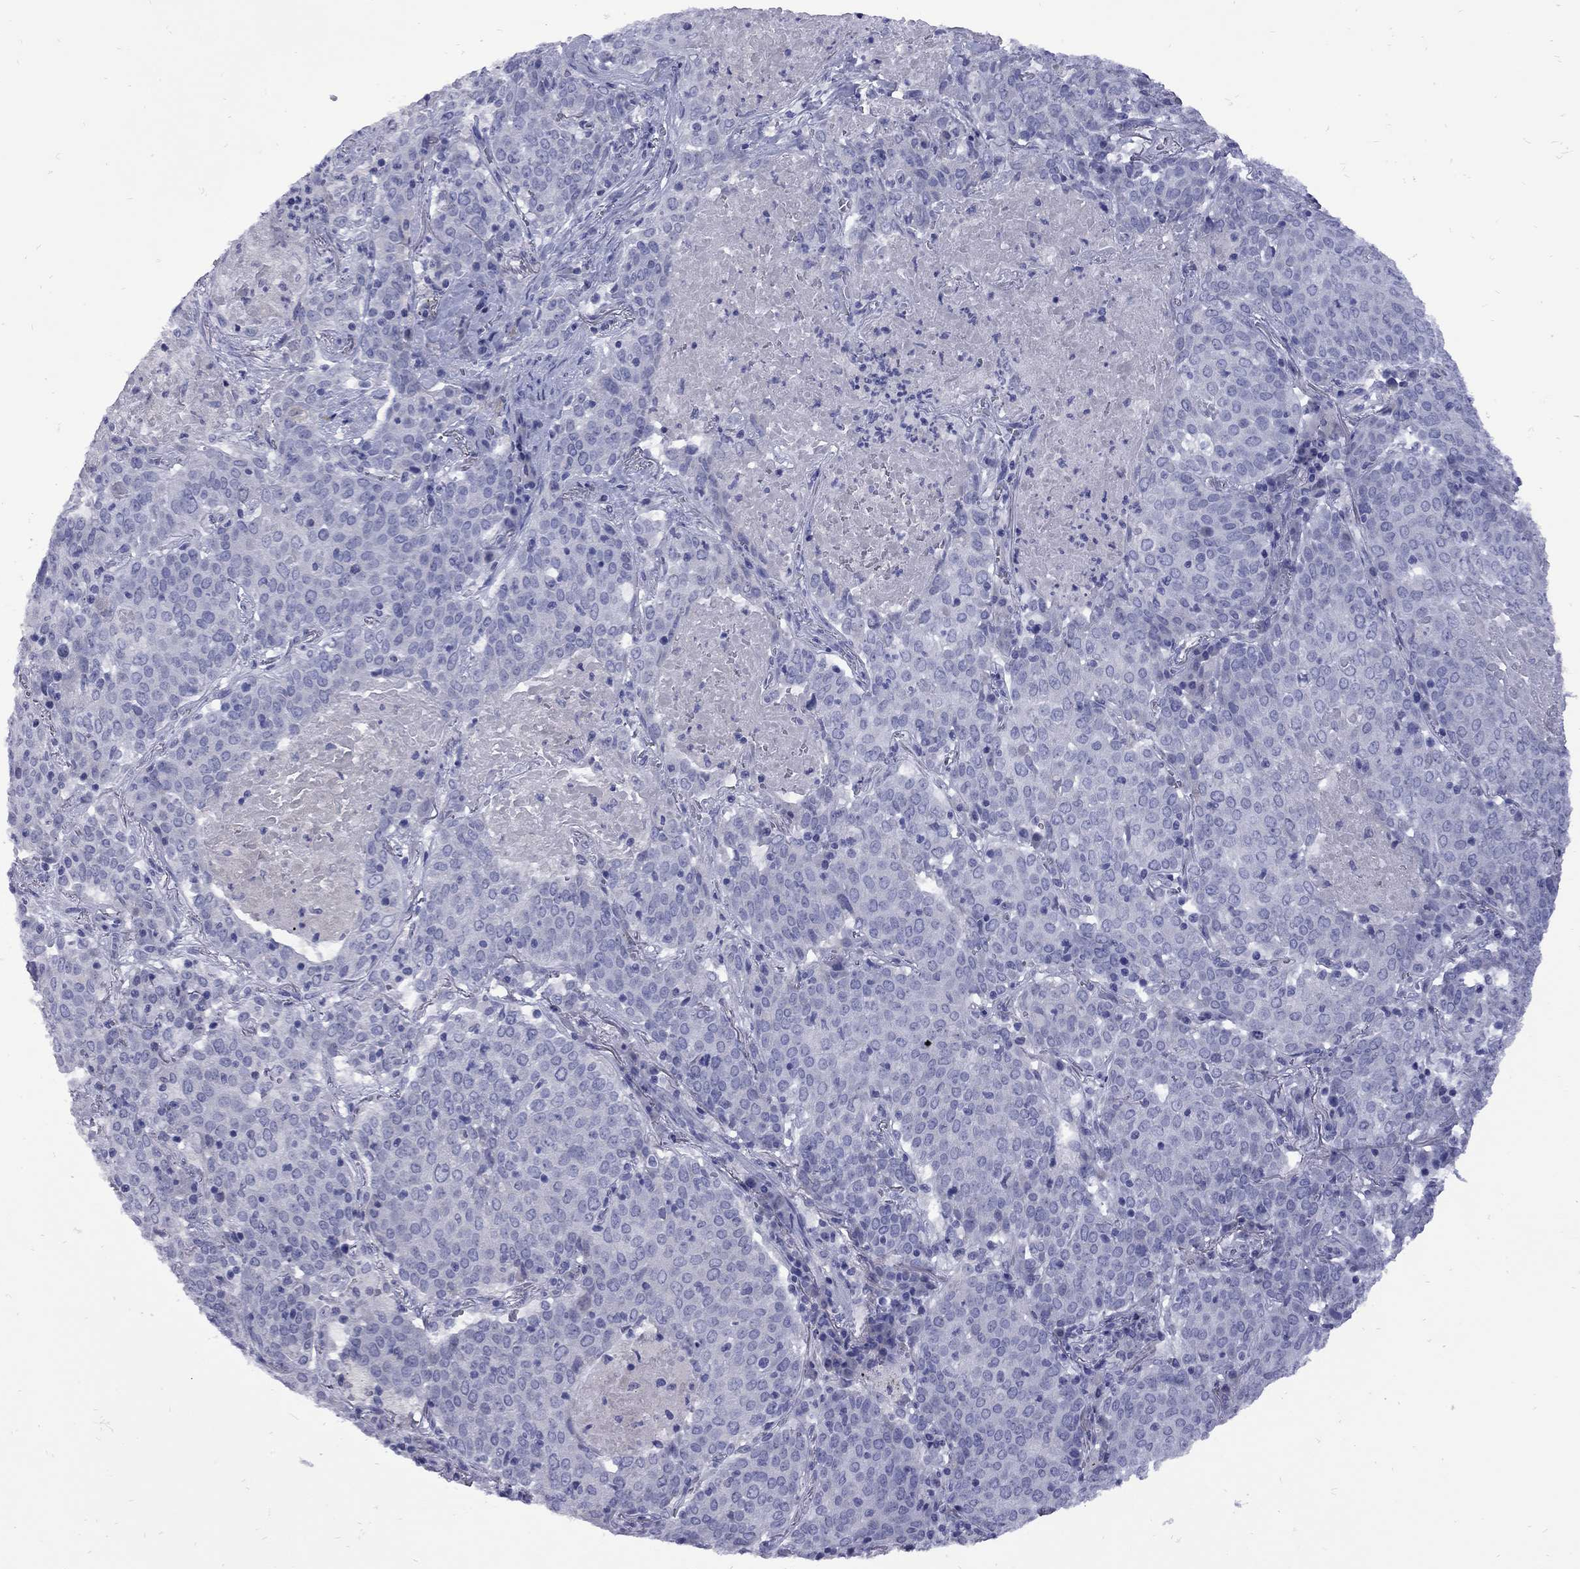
{"staining": {"intensity": "negative", "quantity": "none", "location": "none"}, "tissue": "lung cancer", "cell_type": "Tumor cells", "image_type": "cancer", "snomed": [{"axis": "morphology", "description": "Squamous cell carcinoma, NOS"}, {"axis": "topography", "description": "Lung"}], "caption": "There is no significant staining in tumor cells of squamous cell carcinoma (lung).", "gene": "EPPIN", "patient": {"sex": "male", "age": 82}}